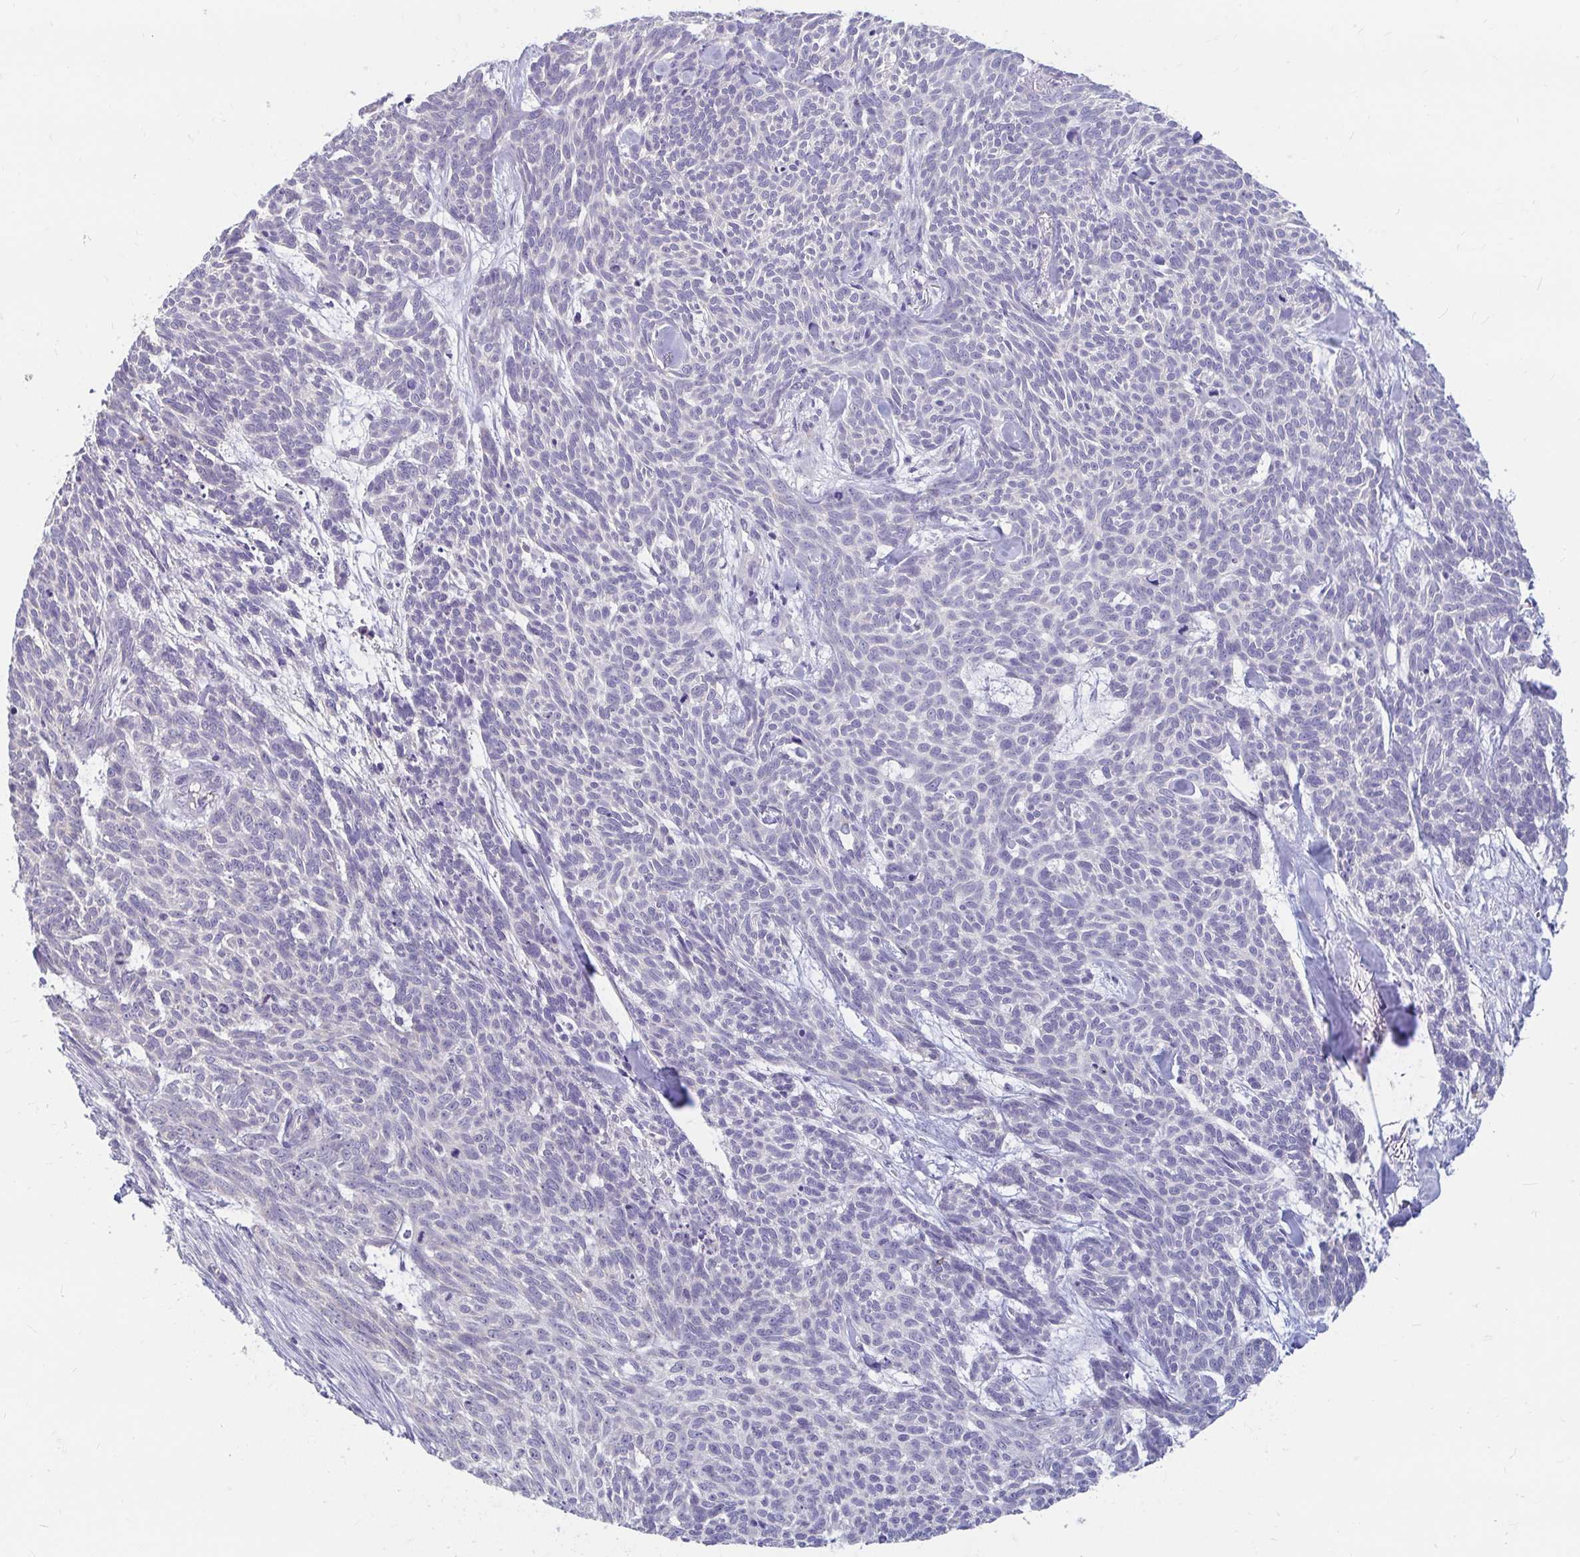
{"staining": {"intensity": "negative", "quantity": "none", "location": "none"}, "tissue": "skin cancer", "cell_type": "Tumor cells", "image_type": "cancer", "snomed": [{"axis": "morphology", "description": "Basal cell carcinoma"}, {"axis": "topography", "description": "Skin"}], "caption": "IHC photomicrograph of neoplastic tissue: basal cell carcinoma (skin) stained with DAB (3,3'-diaminobenzidine) exhibits no significant protein staining in tumor cells.", "gene": "ADH1A", "patient": {"sex": "female", "age": 93}}